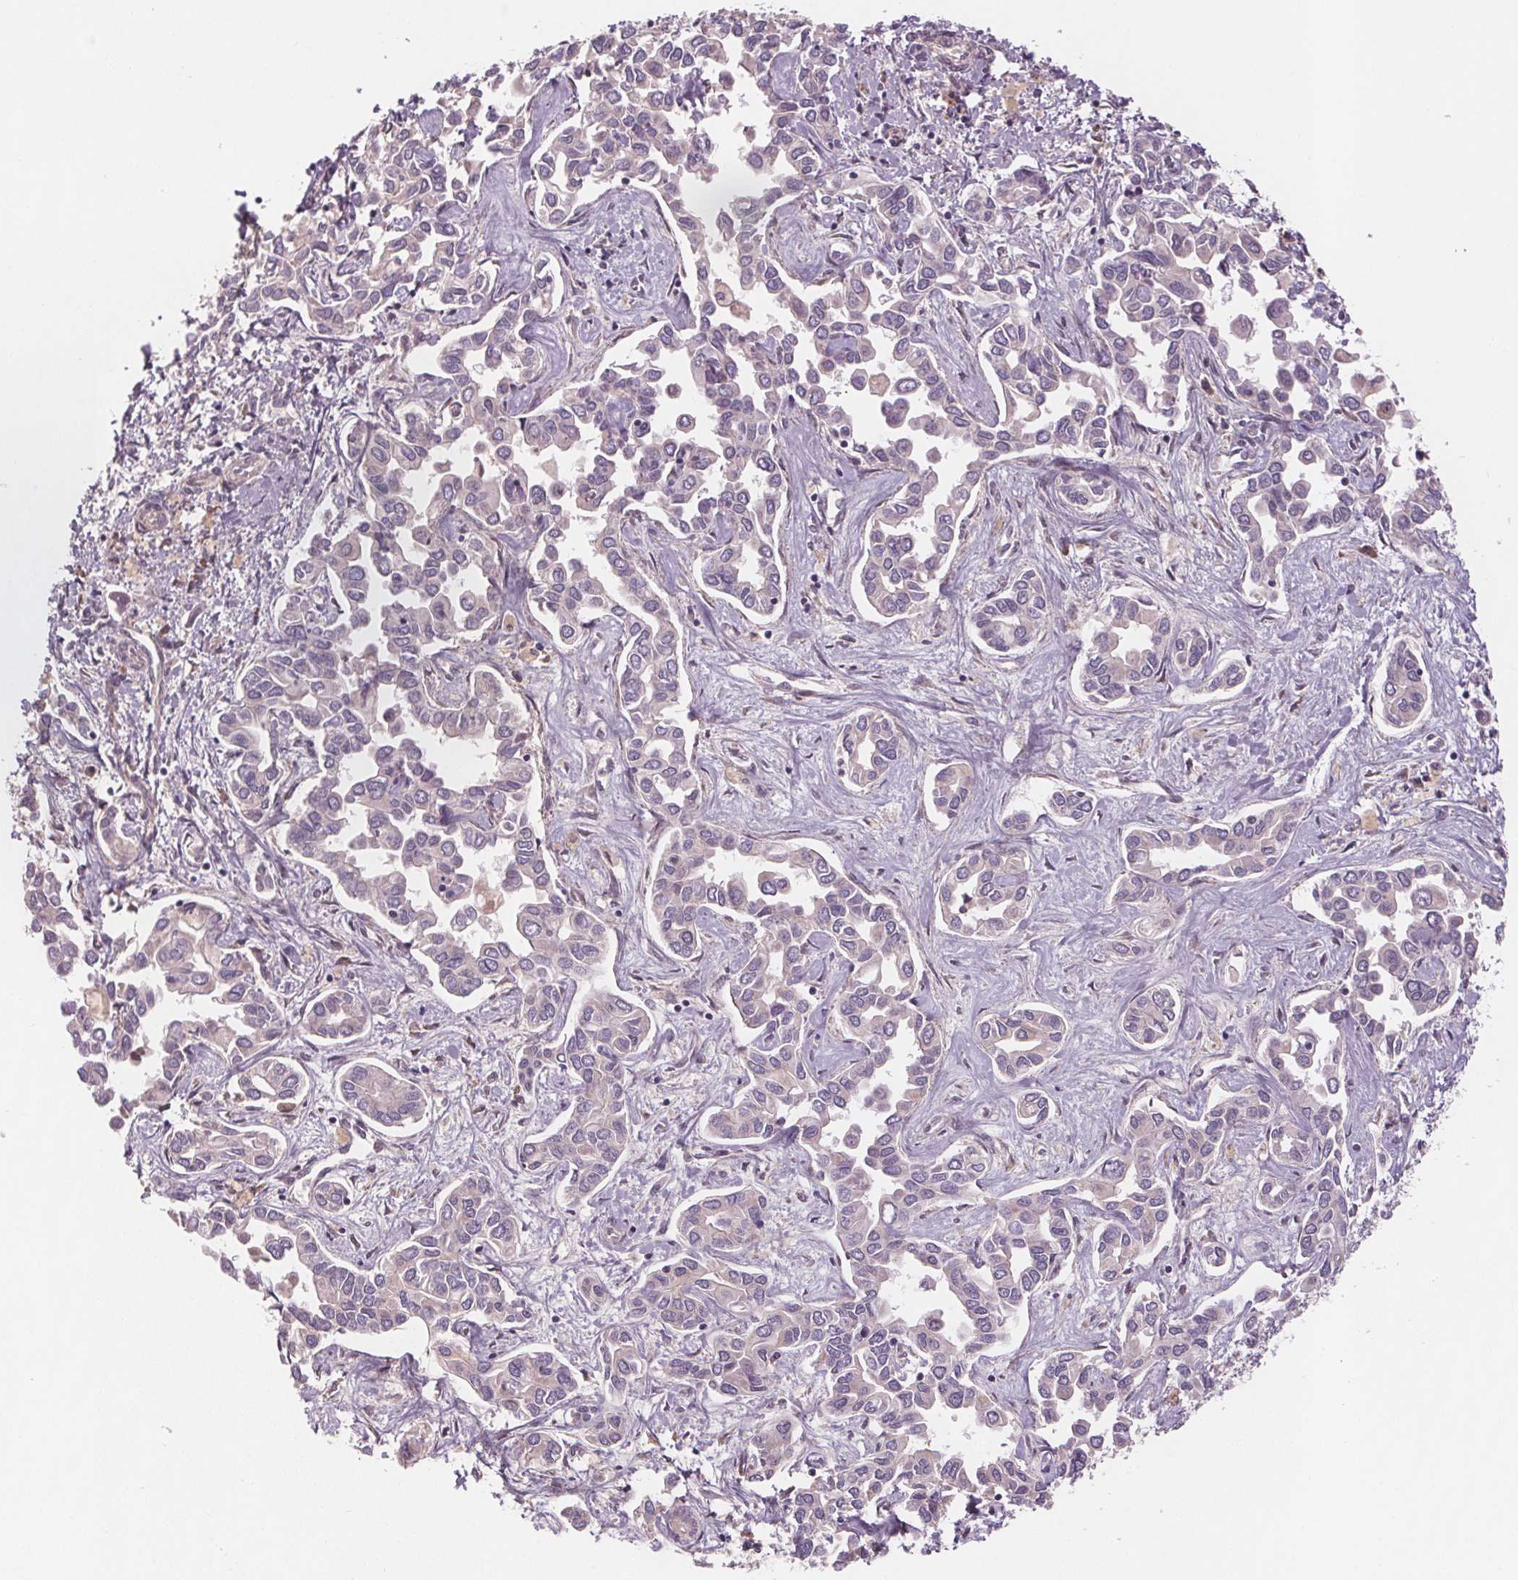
{"staining": {"intensity": "negative", "quantity": "none", "location": "none"}, "tissue": "liver cancer", "cell_type": "Tumor cells", "image_type": "cancer", "snomed": [{"axis": "morphology", "description": "Cholangiocarcinoma"}, {"axis": "topography", "description": "Liver"}], "caption": "Immunohistochemistry image of cholangiocarcinoma (liver) stained for a protein (brown), which reveals no staining in tumor cells.", "gene": "TMEM80", "patient": {"sex": "female", "age": 64}}